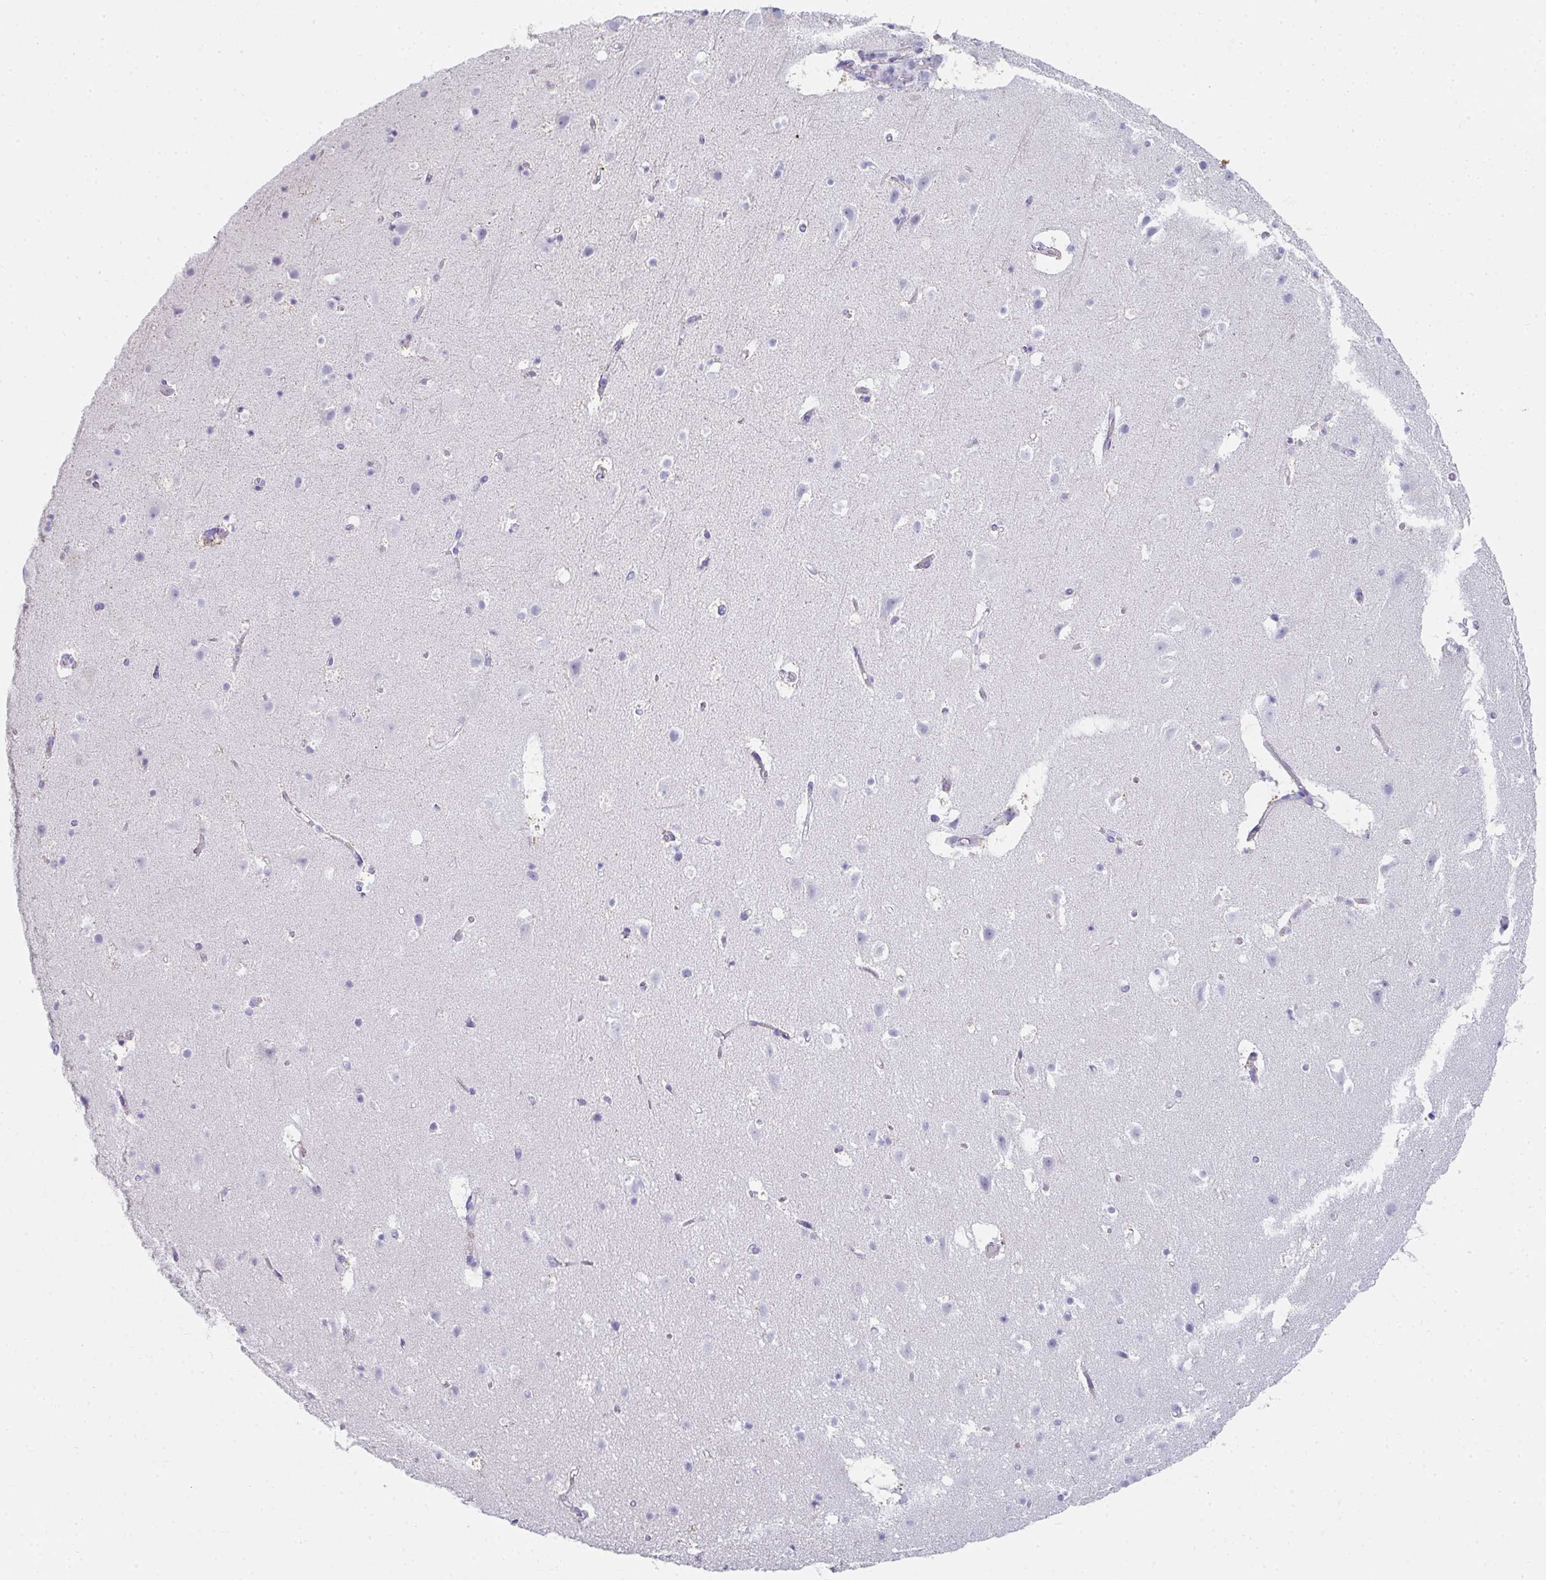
{"staining": {"intensity": "negative", "quantity": "none", "location": "none"}, "tissue": "cerebral cortex", "cell_type": "Endothelial cells", "image_type": "normal", "snomed": [{"axis": "morphology", "description": "Normal tissue, NOS"}, {"axis": "topography", "description": "Cerebral cortex"}], "caption": "The image exhibits no significant staining in endothelial cells of cerebral cortex.", "gene": "RLF", "patient": {"sex": "female", "age": 42}}